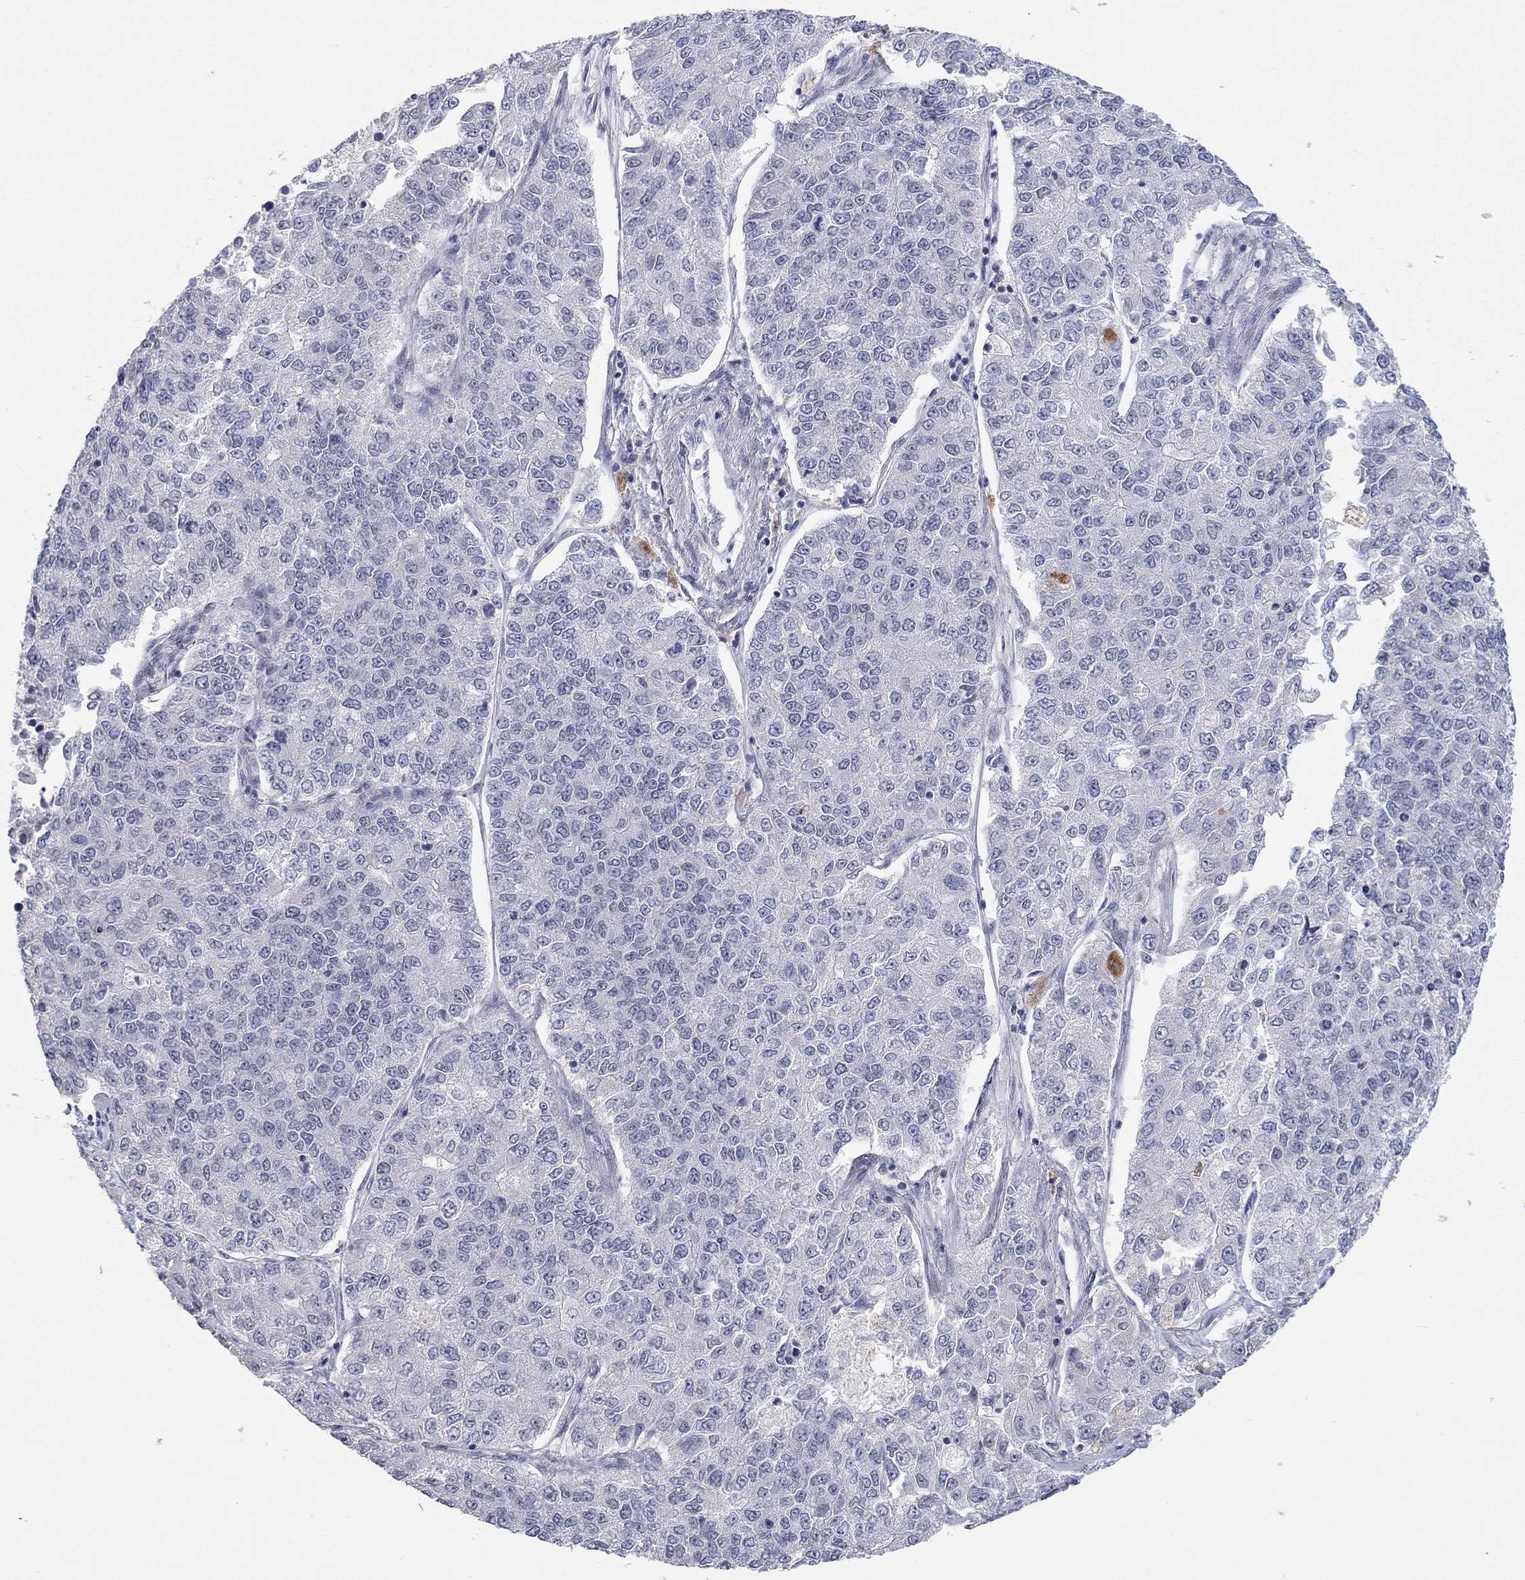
{"staining": {"intensity": "negative", "quantity": "none", "location": "none"}, "tissue": "lung cancer", "cell_type": "Tumor cells", "image_type": "cancer", "snomed": [{"axis": "morphology", "description": "Adenocarcinoma, NOS"}, {"axis": "topography", "description": "Lung"}], "caption": "A micrograph of lung cancer stained for a protein reveals no brown staining in tumor cells.", "gene": "TMEM143", "patient": {"sex": "male", "age": 49}}